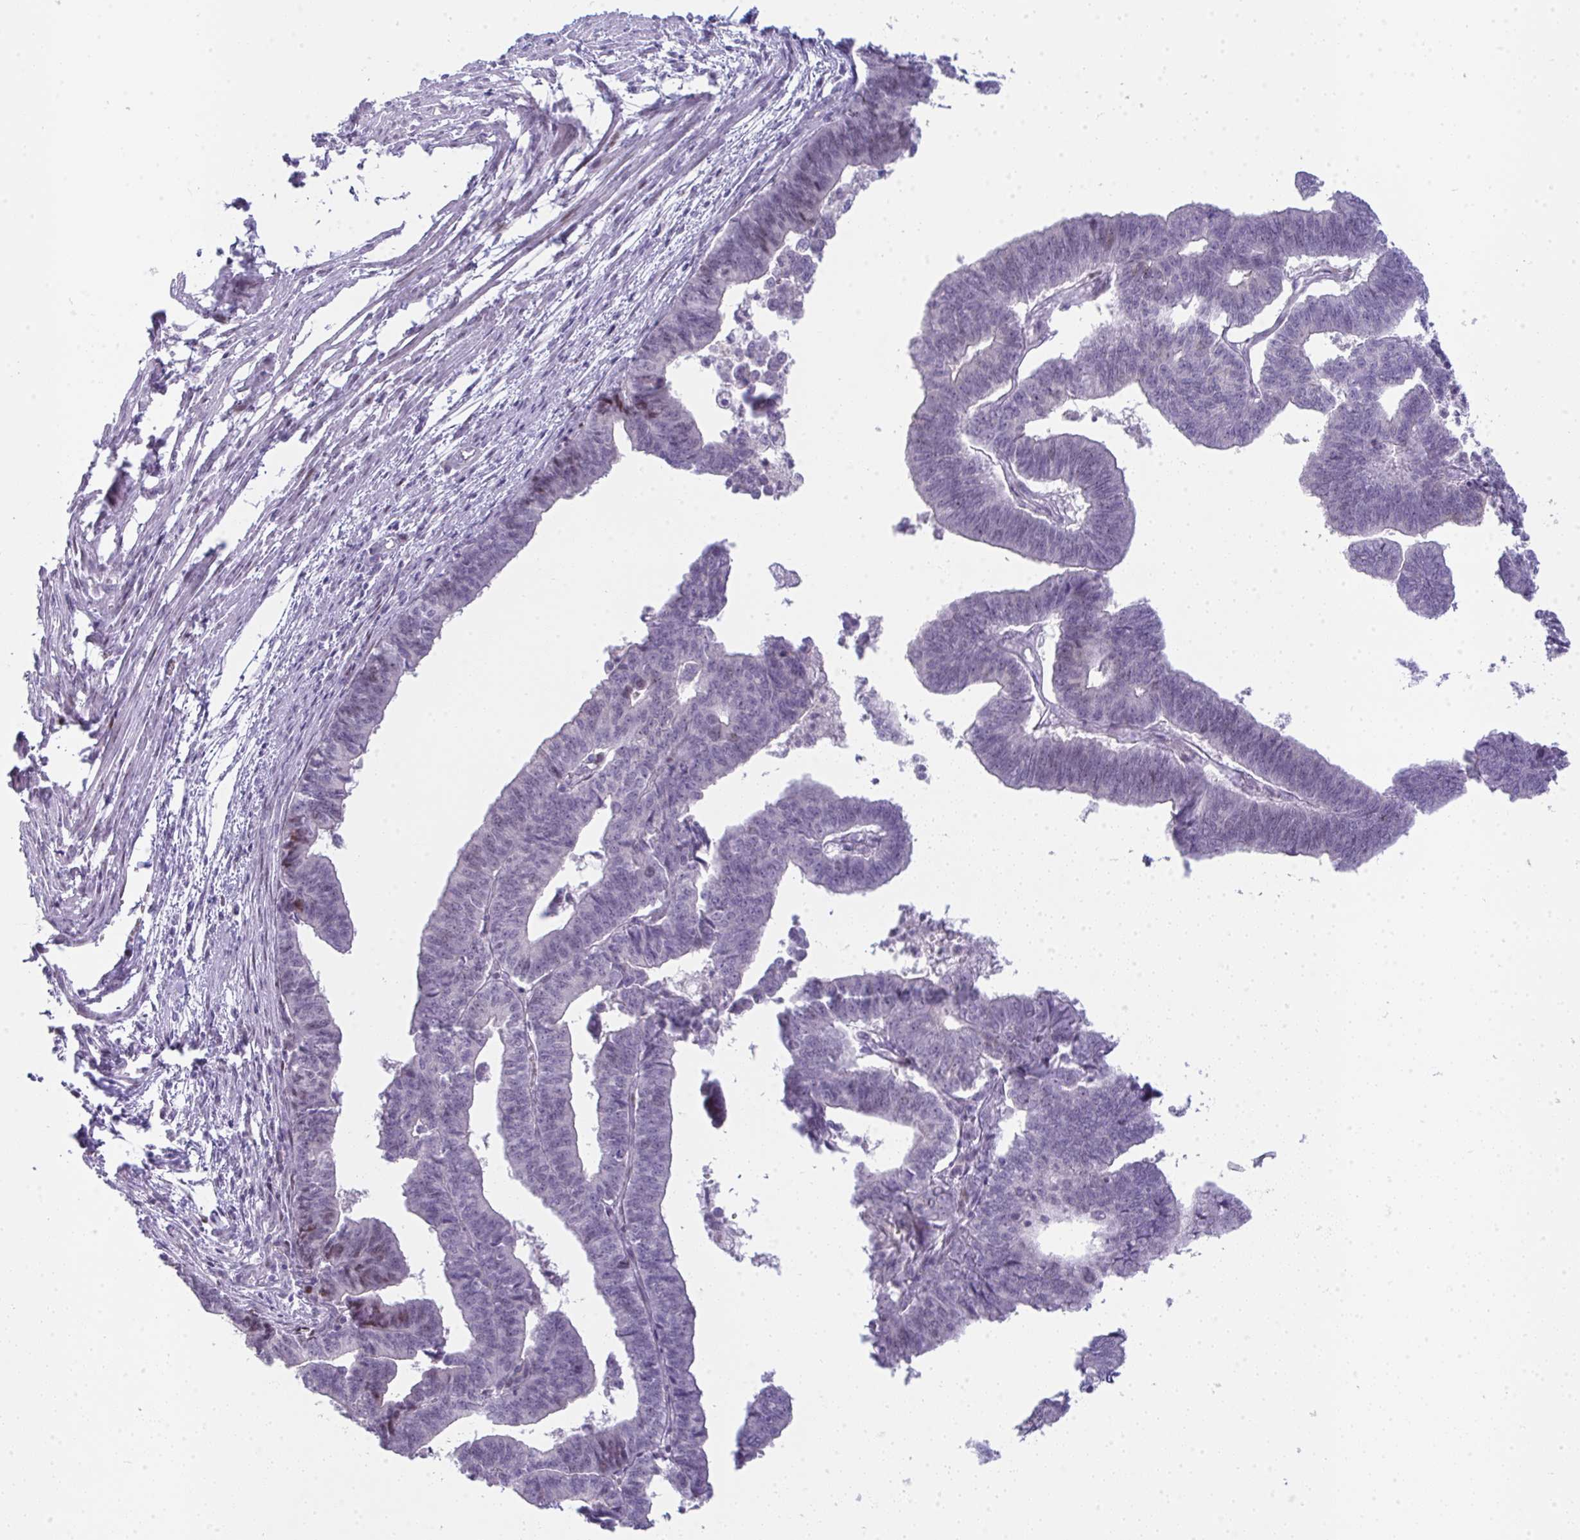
{"staining": {"intensity": "moderate", "quantity": "<25%", "location": "nuclear"}, "tissue": "endometrial cancer", "cell_type": "Tumor cells", "image_type": "cancer", "snomed": [{"axis": "morphology", "description": "Adenocarcinoma, NOS"}, {"axis": "topography", "description": "Endometrium"}], "caption": "IHC micrograph of neoplastic tissue: endometrial adenocarcinoma stained using immunohistochemistry (IHC) reveals low levels of moderate protein expression localized specifically in the nuclear of tumor cells, appearing as a nuclear brown color.", "gene": "GALNT16", "patient": {"sex": "female", "age": 65}}